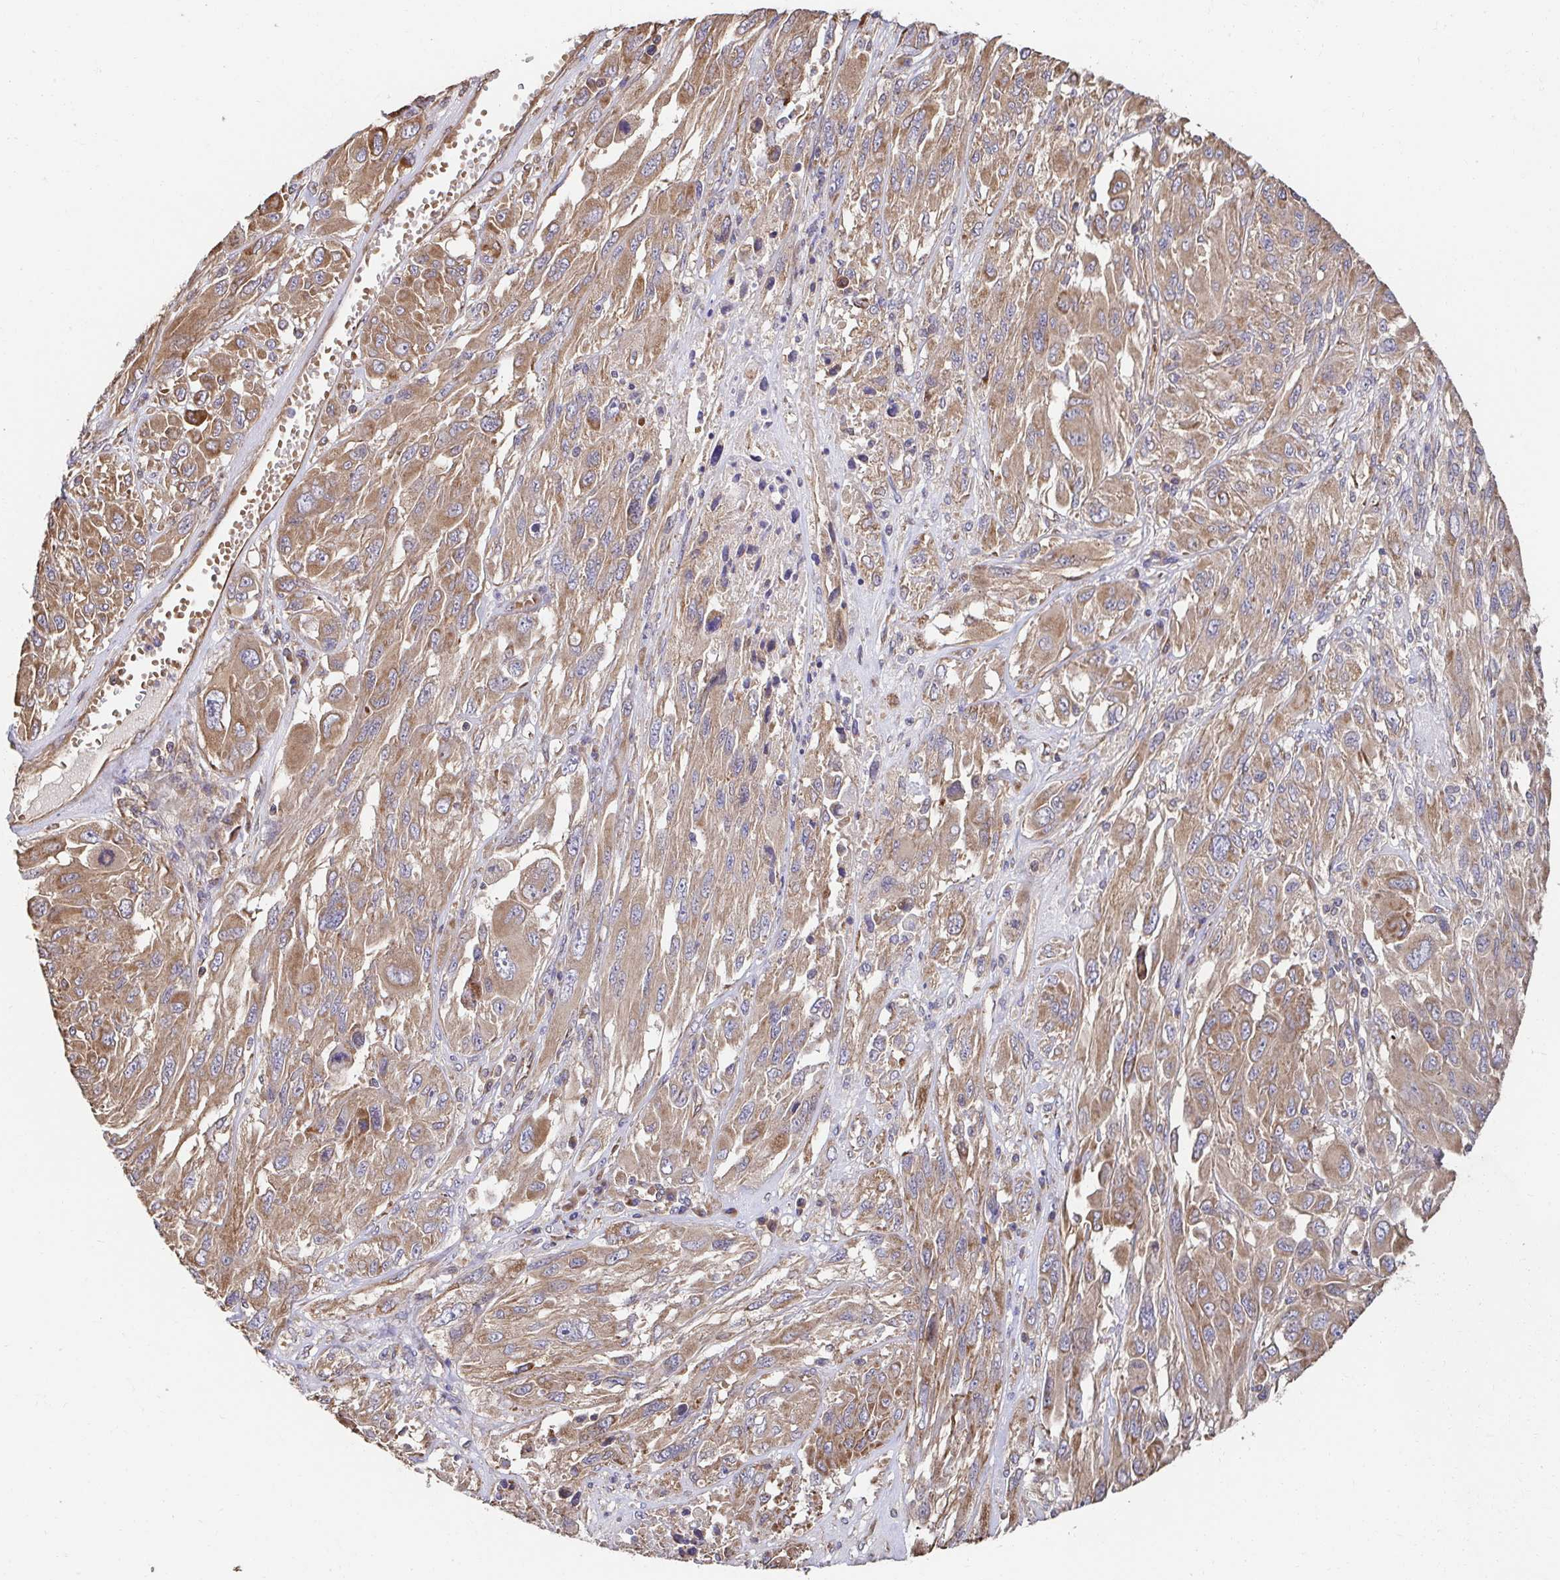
{"staining": {"intensity": "moderate", "quantity": ">75%", "location": "cytoplasmic/membranous"}, "tissue": "melanoma", "cell_type": "Tumor cells", "image_type": "cancer", "snomed": [{"axis": "morphology", "description": "Malignant melanoma, NOS"}, {"axis": "topography", "description": "Skin"}], "caption": "Approximately >75% of tumor cells in human melanoma reveal moderate cytoplasmic/membranous protein positivity as visualized by brown immunohistochemical staining.", "gene": "APBB1", "patient": {"sex": "female", "age": 91}}